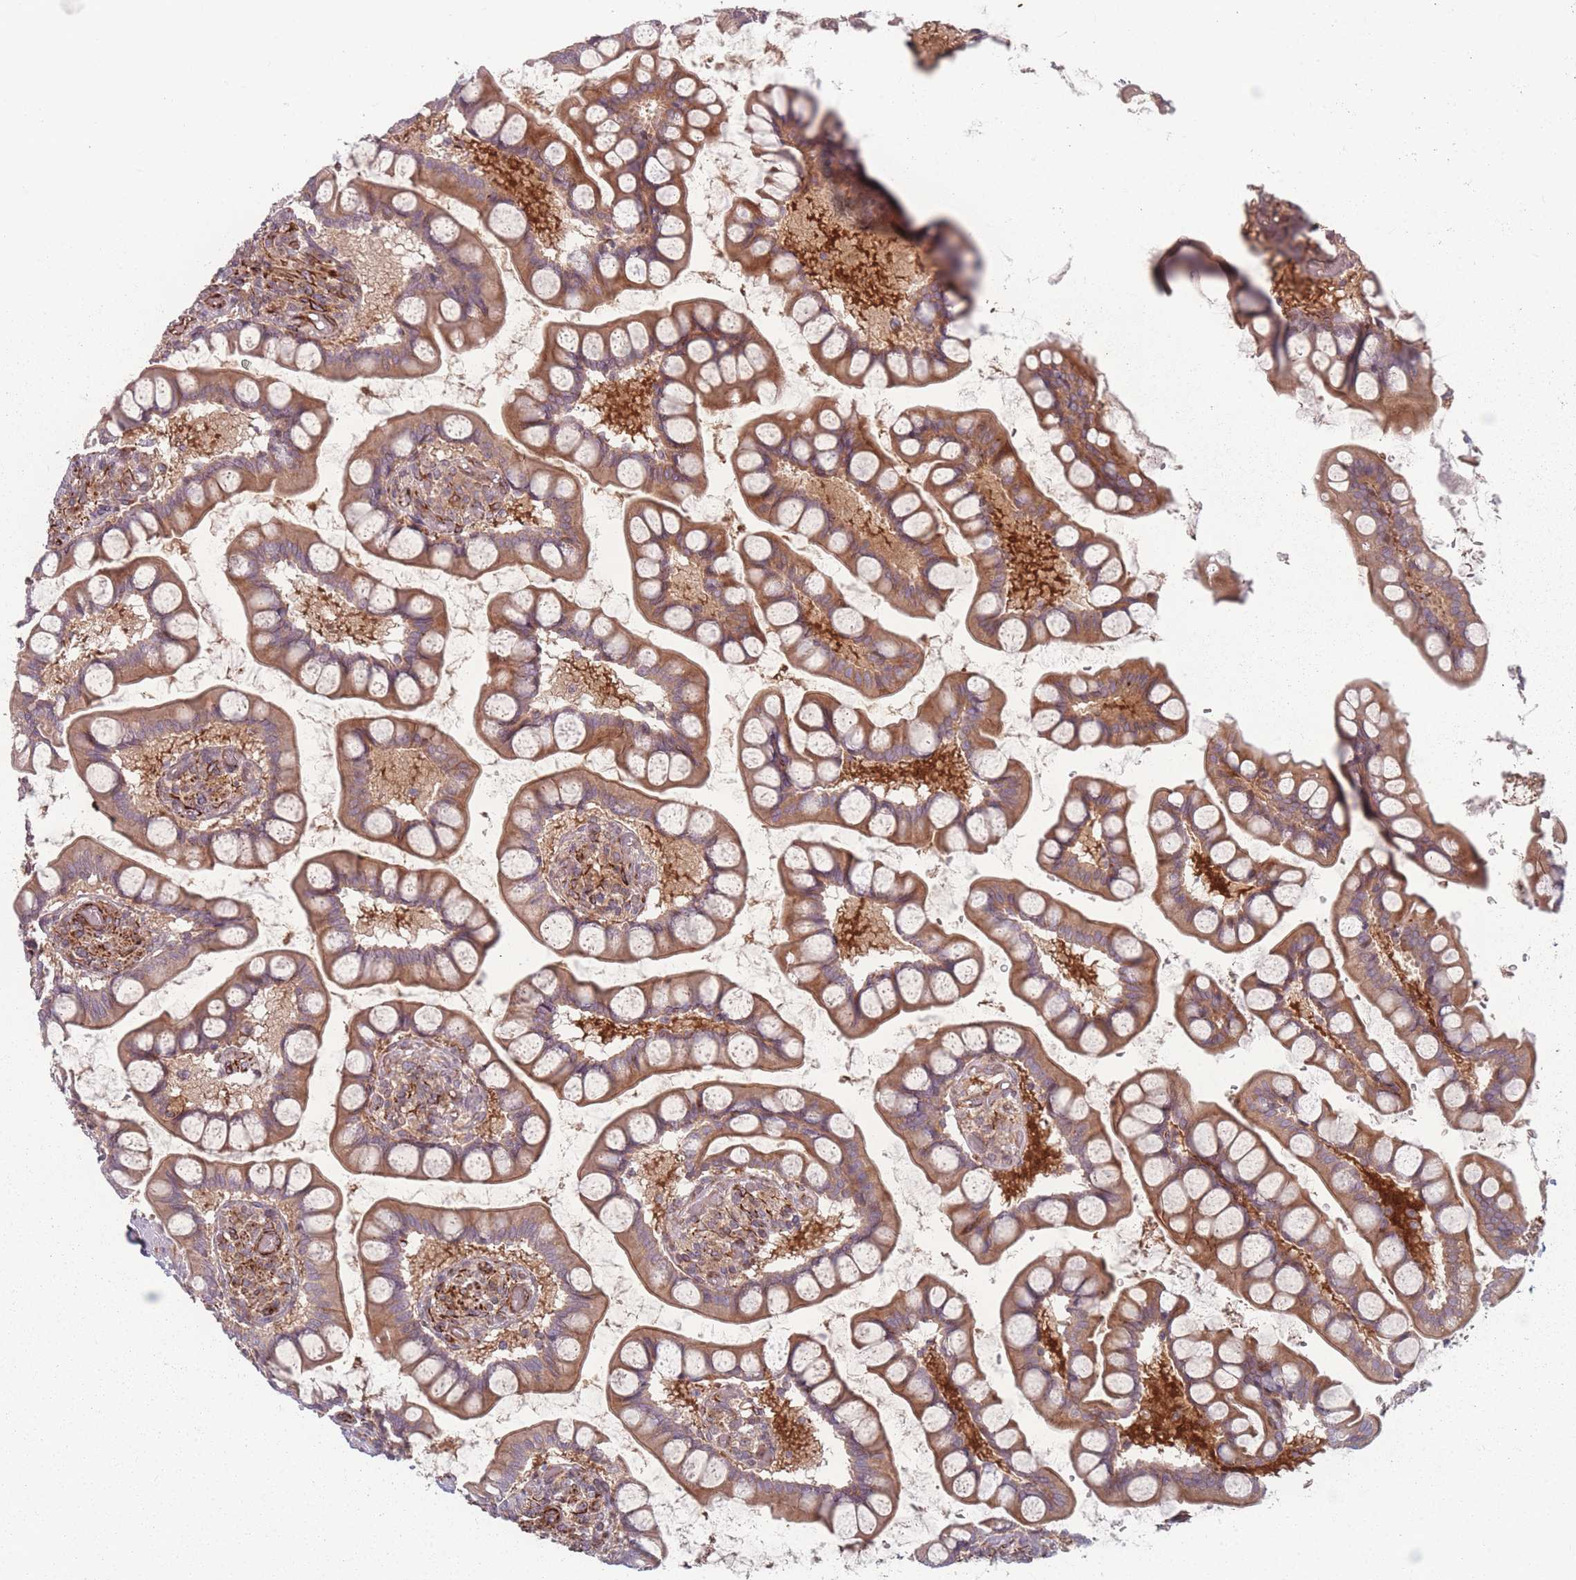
{"staining": {"intensity": "moderate", "quantity": ">75%", "location": "cytoplasmic/membranous"}, "tissue": "small intestine", "cell_type": "Glandular cells", "image_type": "normal", "snomed": [{"axis": "morphology", "description": "Normal tissue, NOS"}, {"axis": "topography", "description": "Small intestine"}], "caption": "Benign small intestine reveals moderate cytoplasmic/membranous staining in about >75% of glandular cells.", "gene": "EEF1AKMT2", "patient": {"sex": "male", "age": 52}}